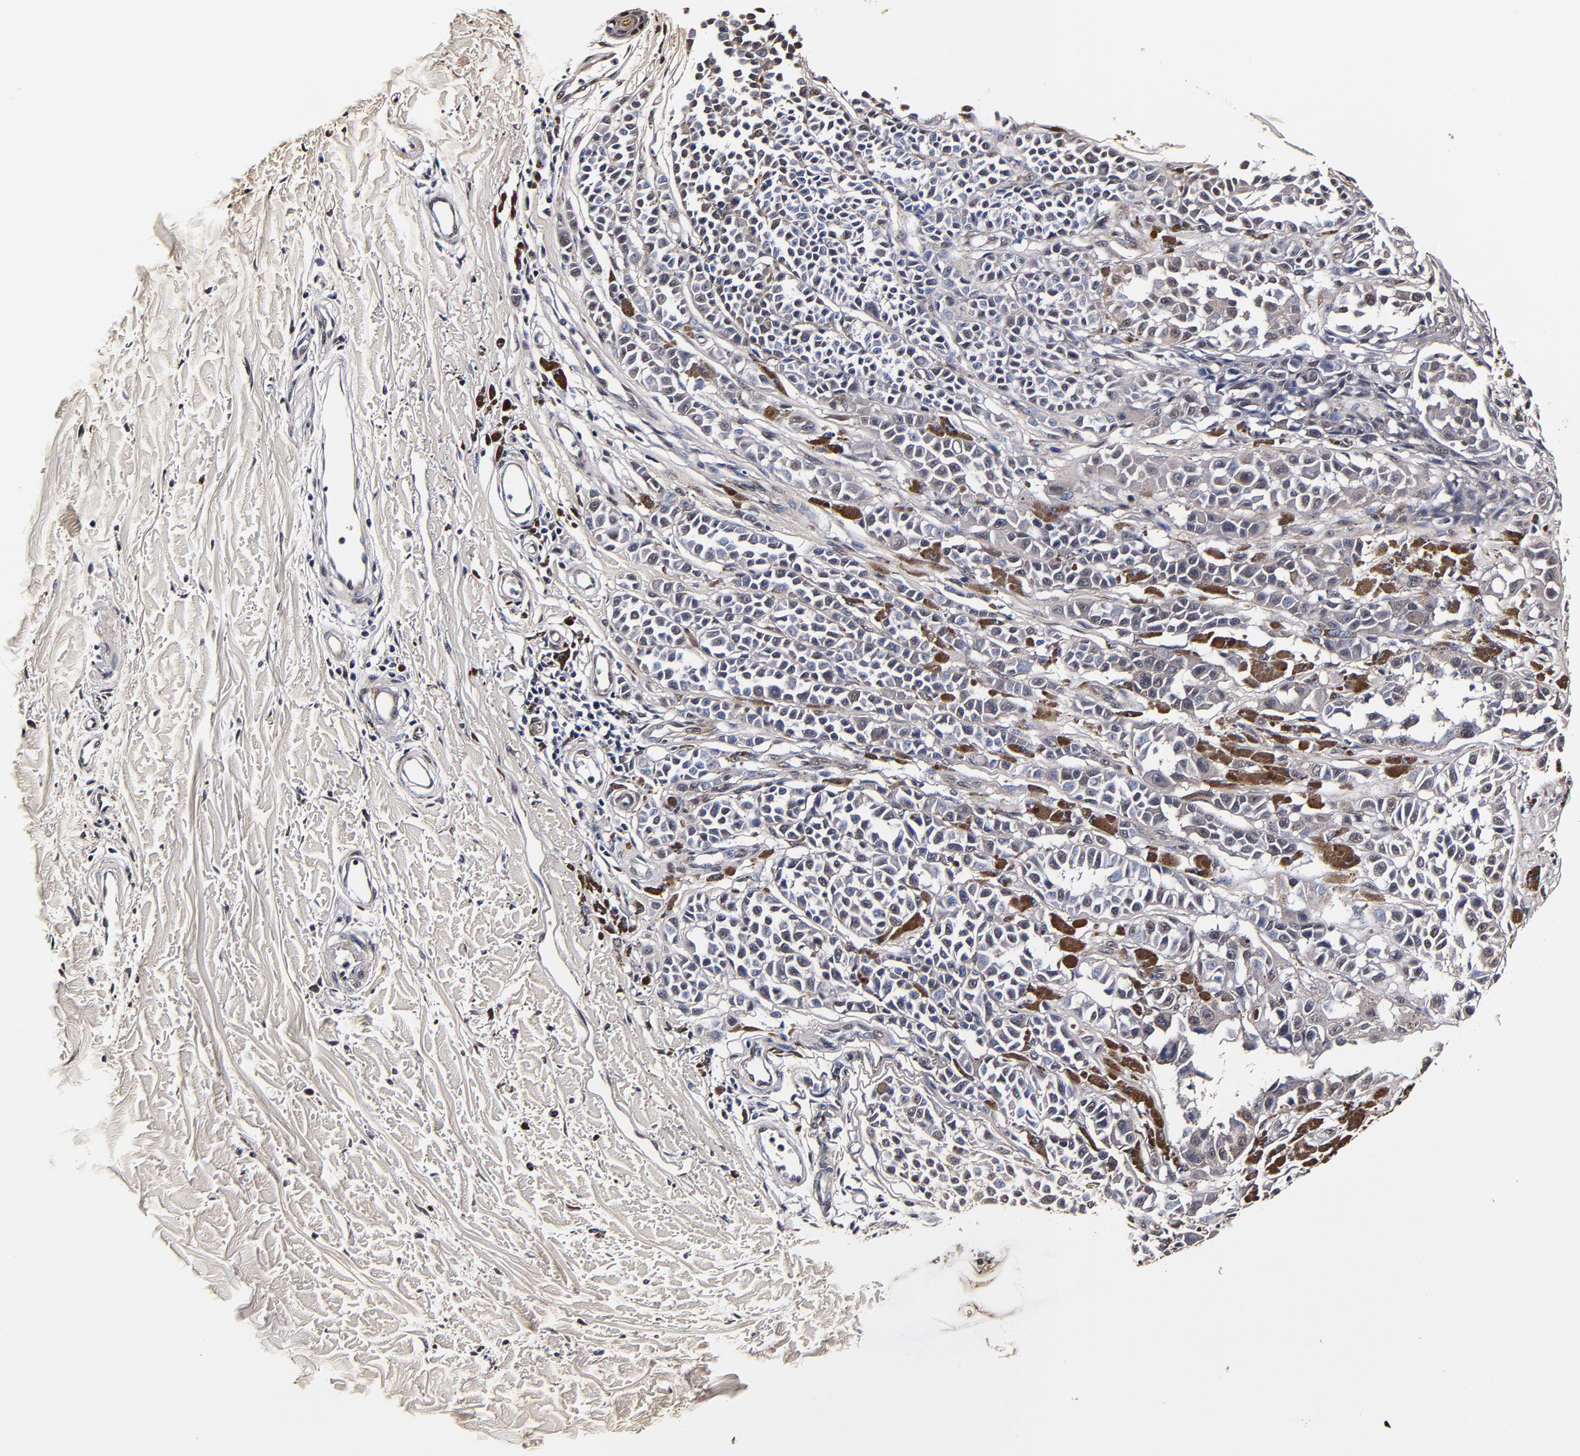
{"staining": {"intensity": "negative", "quantity": "none", "location": "none"}, "tissue": "melanoma", "cell_type": "Tumor cells", "image_type": "cancer", "snomed": [{"axis": "morphology", "description": "Malignant melanoma, NOS"}, {"axis": "topography", "description": "Skin"}], "caption": "DAB immunohistochemical staining of melanoma demonstrates no significant expression in tumor cells.", "gene": "MMP15", "patient": {"sex": "female", "age": 38}}